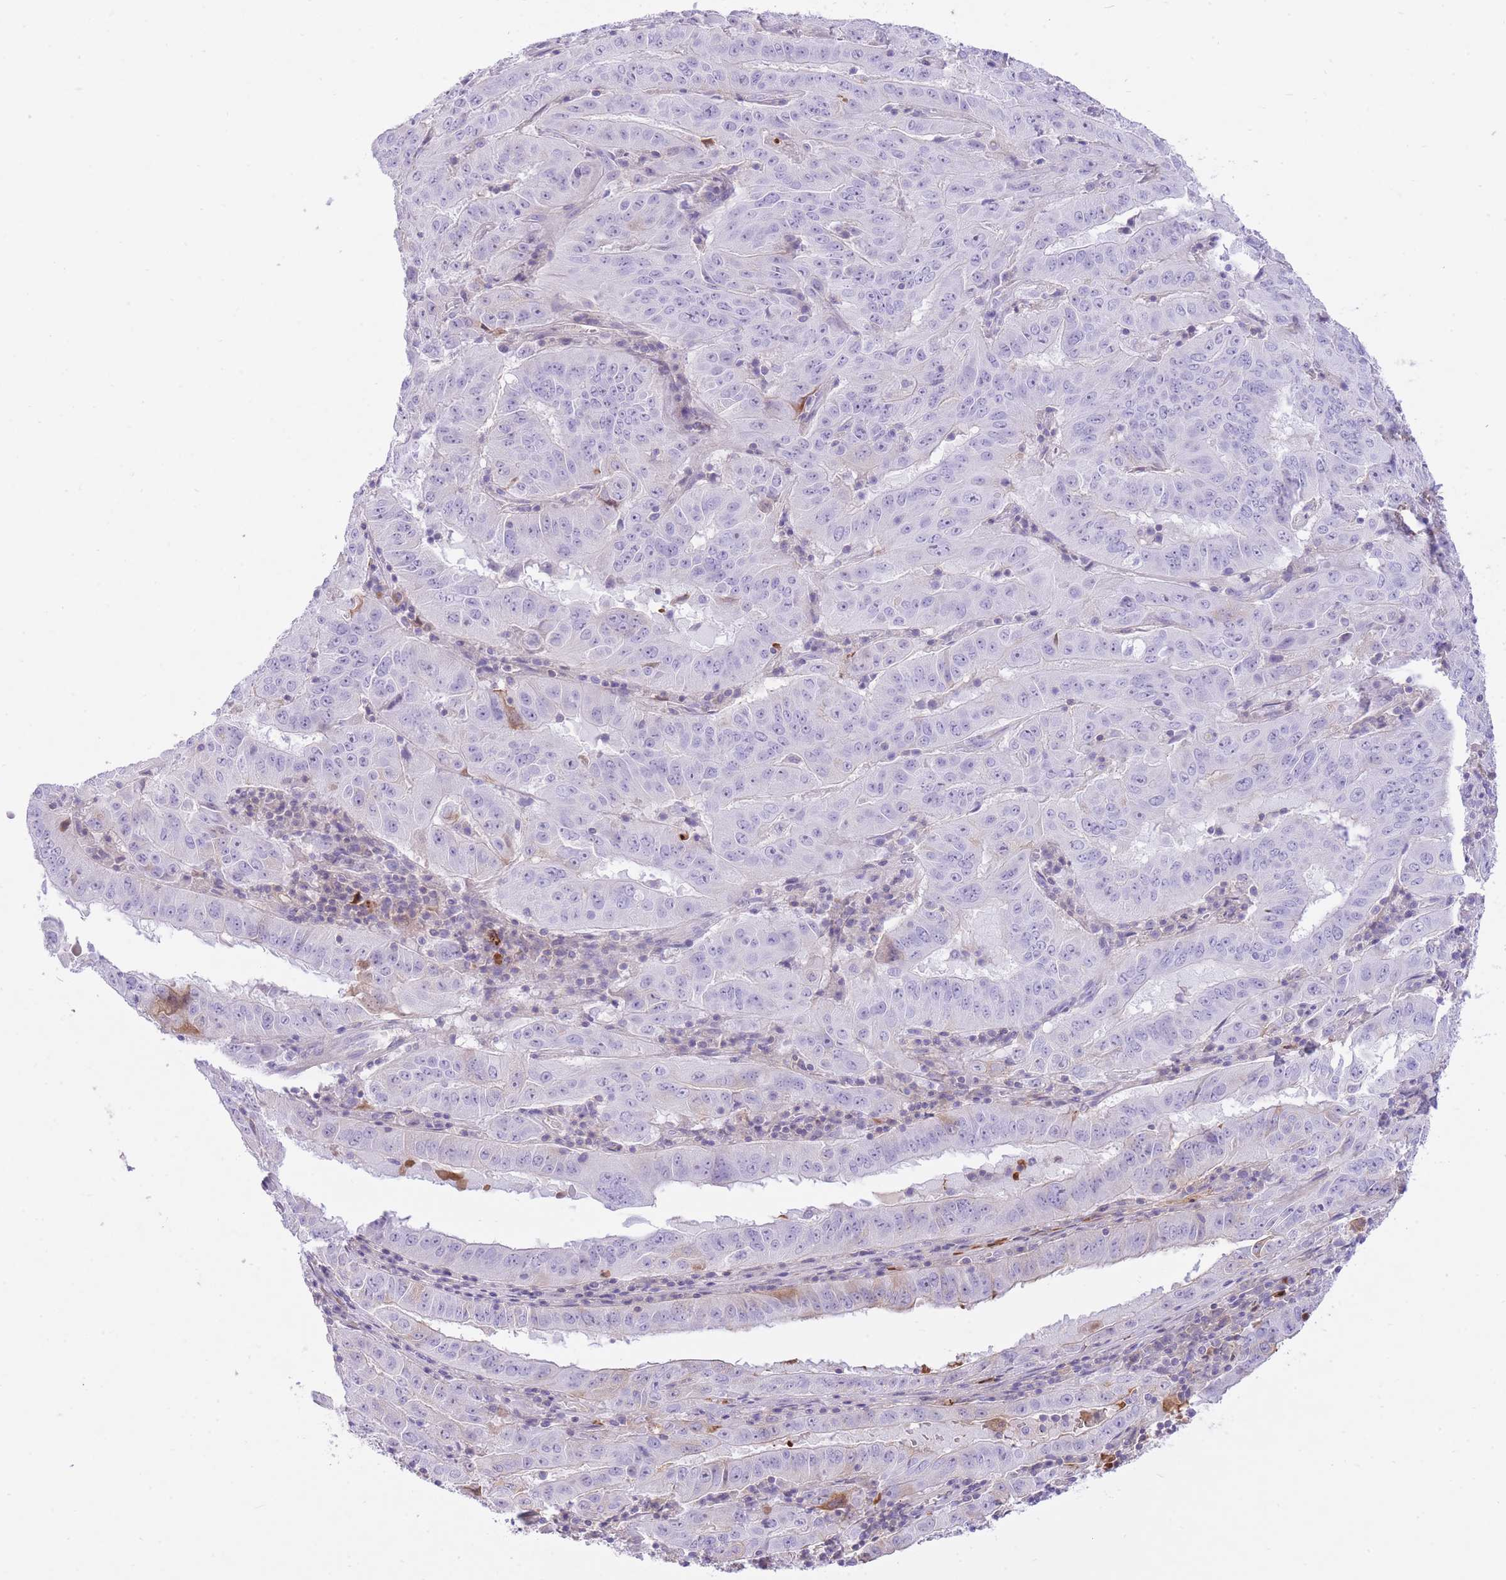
{"staining": {"intensity": "negative", "quantity": "none", "location": "none"}, "tissue": "pancreatic cancer", "cell_type": "Tumor cells", "image_type": "cancer", "snomed": [{"axis": "morphology", "description": "Adenocarcinoma, NOS"}, {"axis": "topography", "description": "Pancreas"}], "caption": "The histopathology image exhibits no significant staining in tumor cells of pancreatic adenocarcinoma.", "gene": "HRG", "patient": {"sex": "male", "age": 63}}